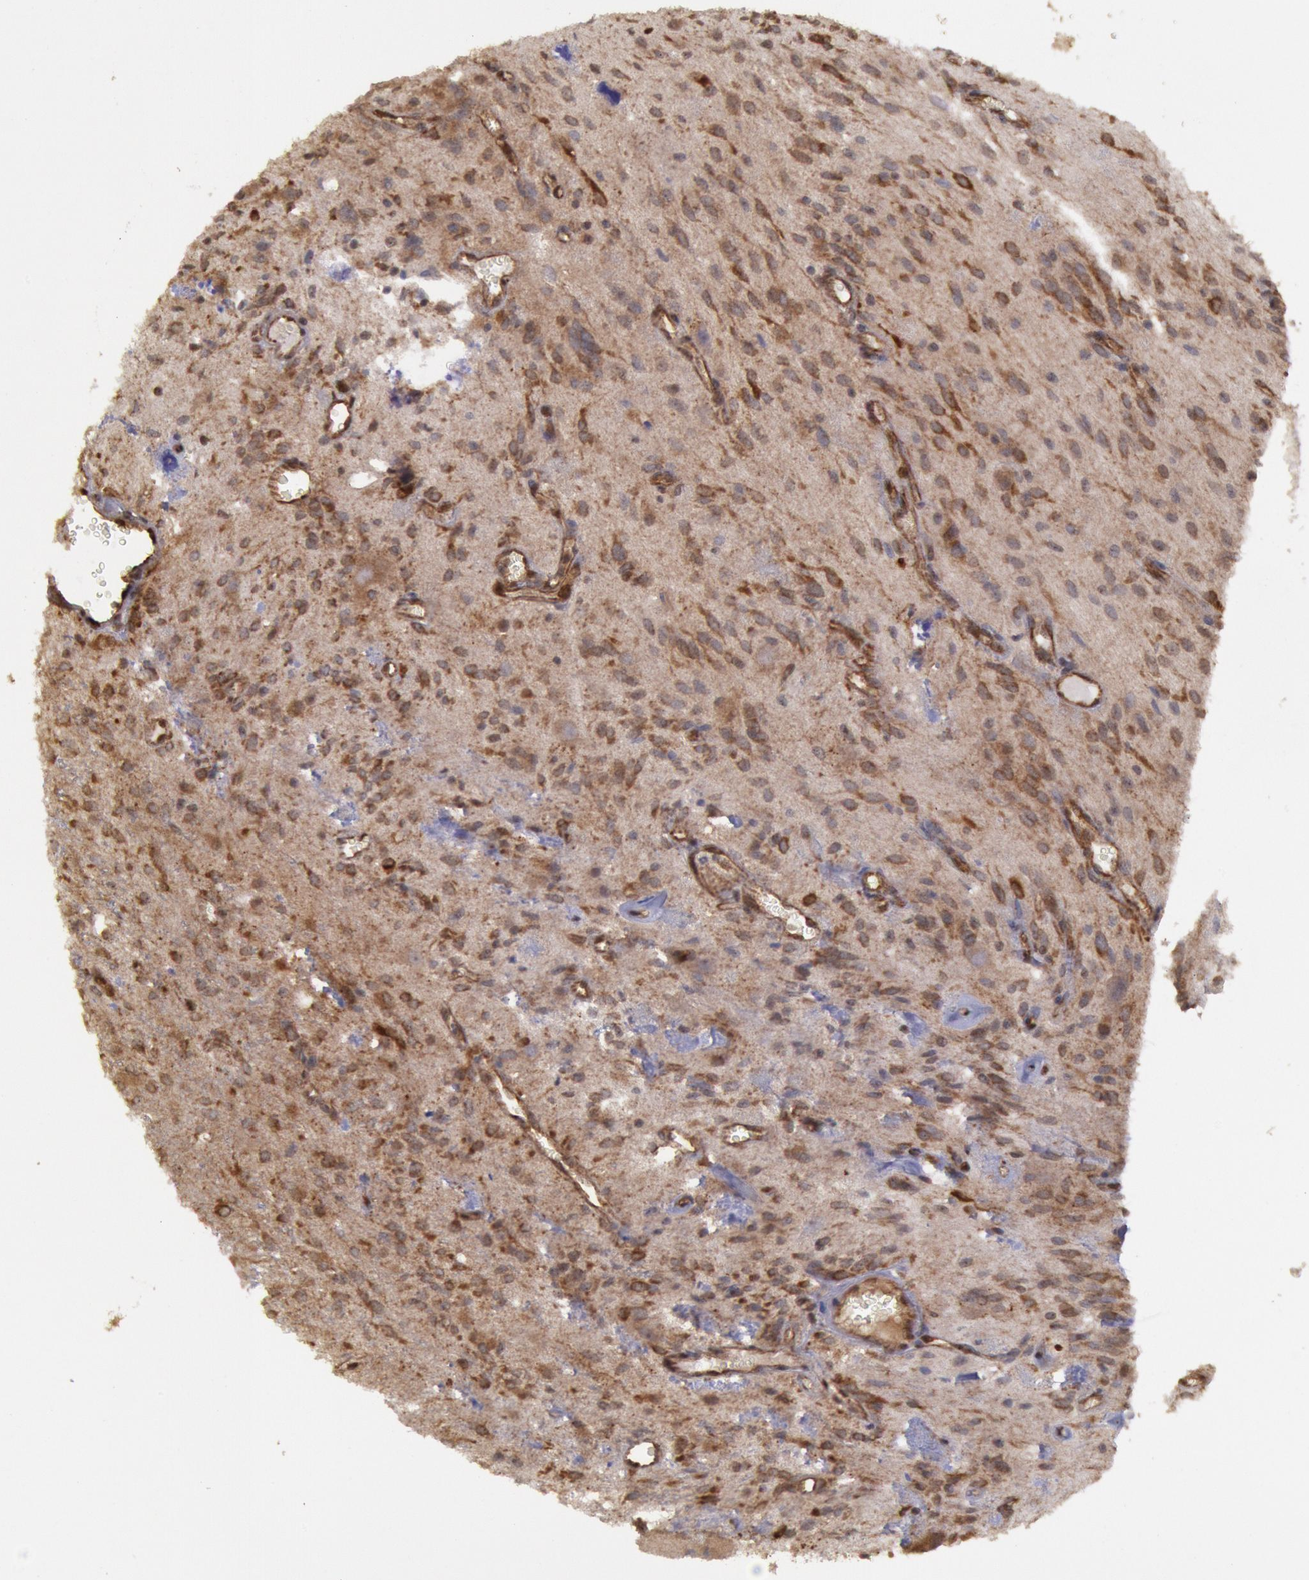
{"staining": {"intensity": "moderate", "quantity": "25%-75%", "location": "cytoplasmic/membranous"}, "tissue": "glioma", "cell_type": "Tumor cells", "image_type": "cancer", "snomed": [{"axis": "morphology", "description": "Glioma, malignant, Low grade"}, {"axis": "topography", "description": "Brain"}], "caption": "There is medium levels of moderate cytoplasmic/membranous staining in tumor cells of malignant low-grade glioma, as demonstrated by immunohistochemical staining (brown color).", "gene": "STX17", "patient": {"sex": "female", "age": 15}}